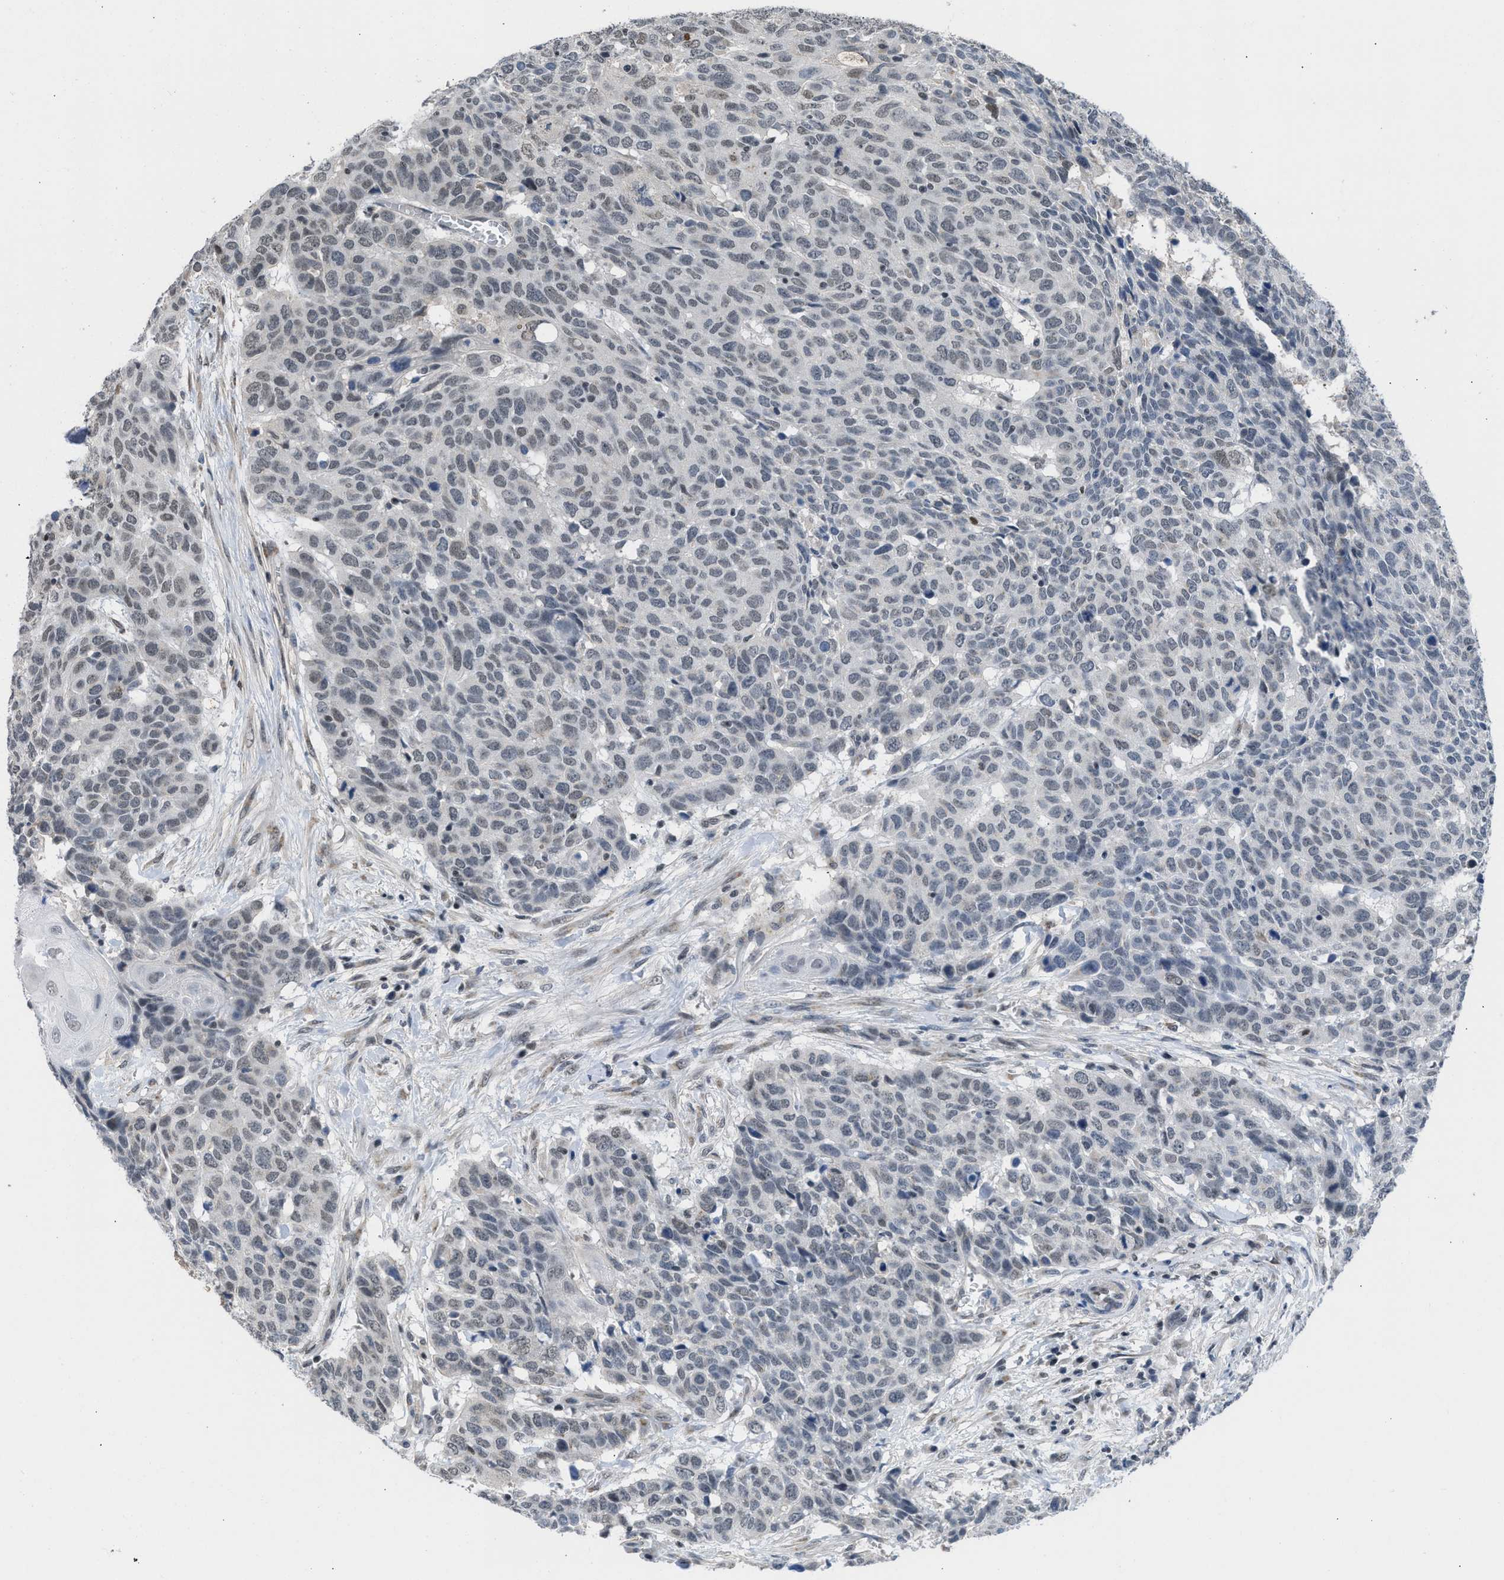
{"staining": {"intensity": "weak", "quantity": "25%-75%", "location": "nuclear"}, "tissue": "head and neck cancer", "cell_type": "Tumor cells", "image_type": "cancer", "snomed": [{"axis": "morphology", "description": "Squamous cell carcinoma, NOS"}, {"axis": "topography", "description": "Head-Neck"}], "caption": "The image reveals immunohistochemical staining of head and neck cancer. There is weak nuclear positivity is present in approximately 25%-75% of tumor cells.", "gene": "TERF2IP", "patient": {"sex": "male", "age": 66}}